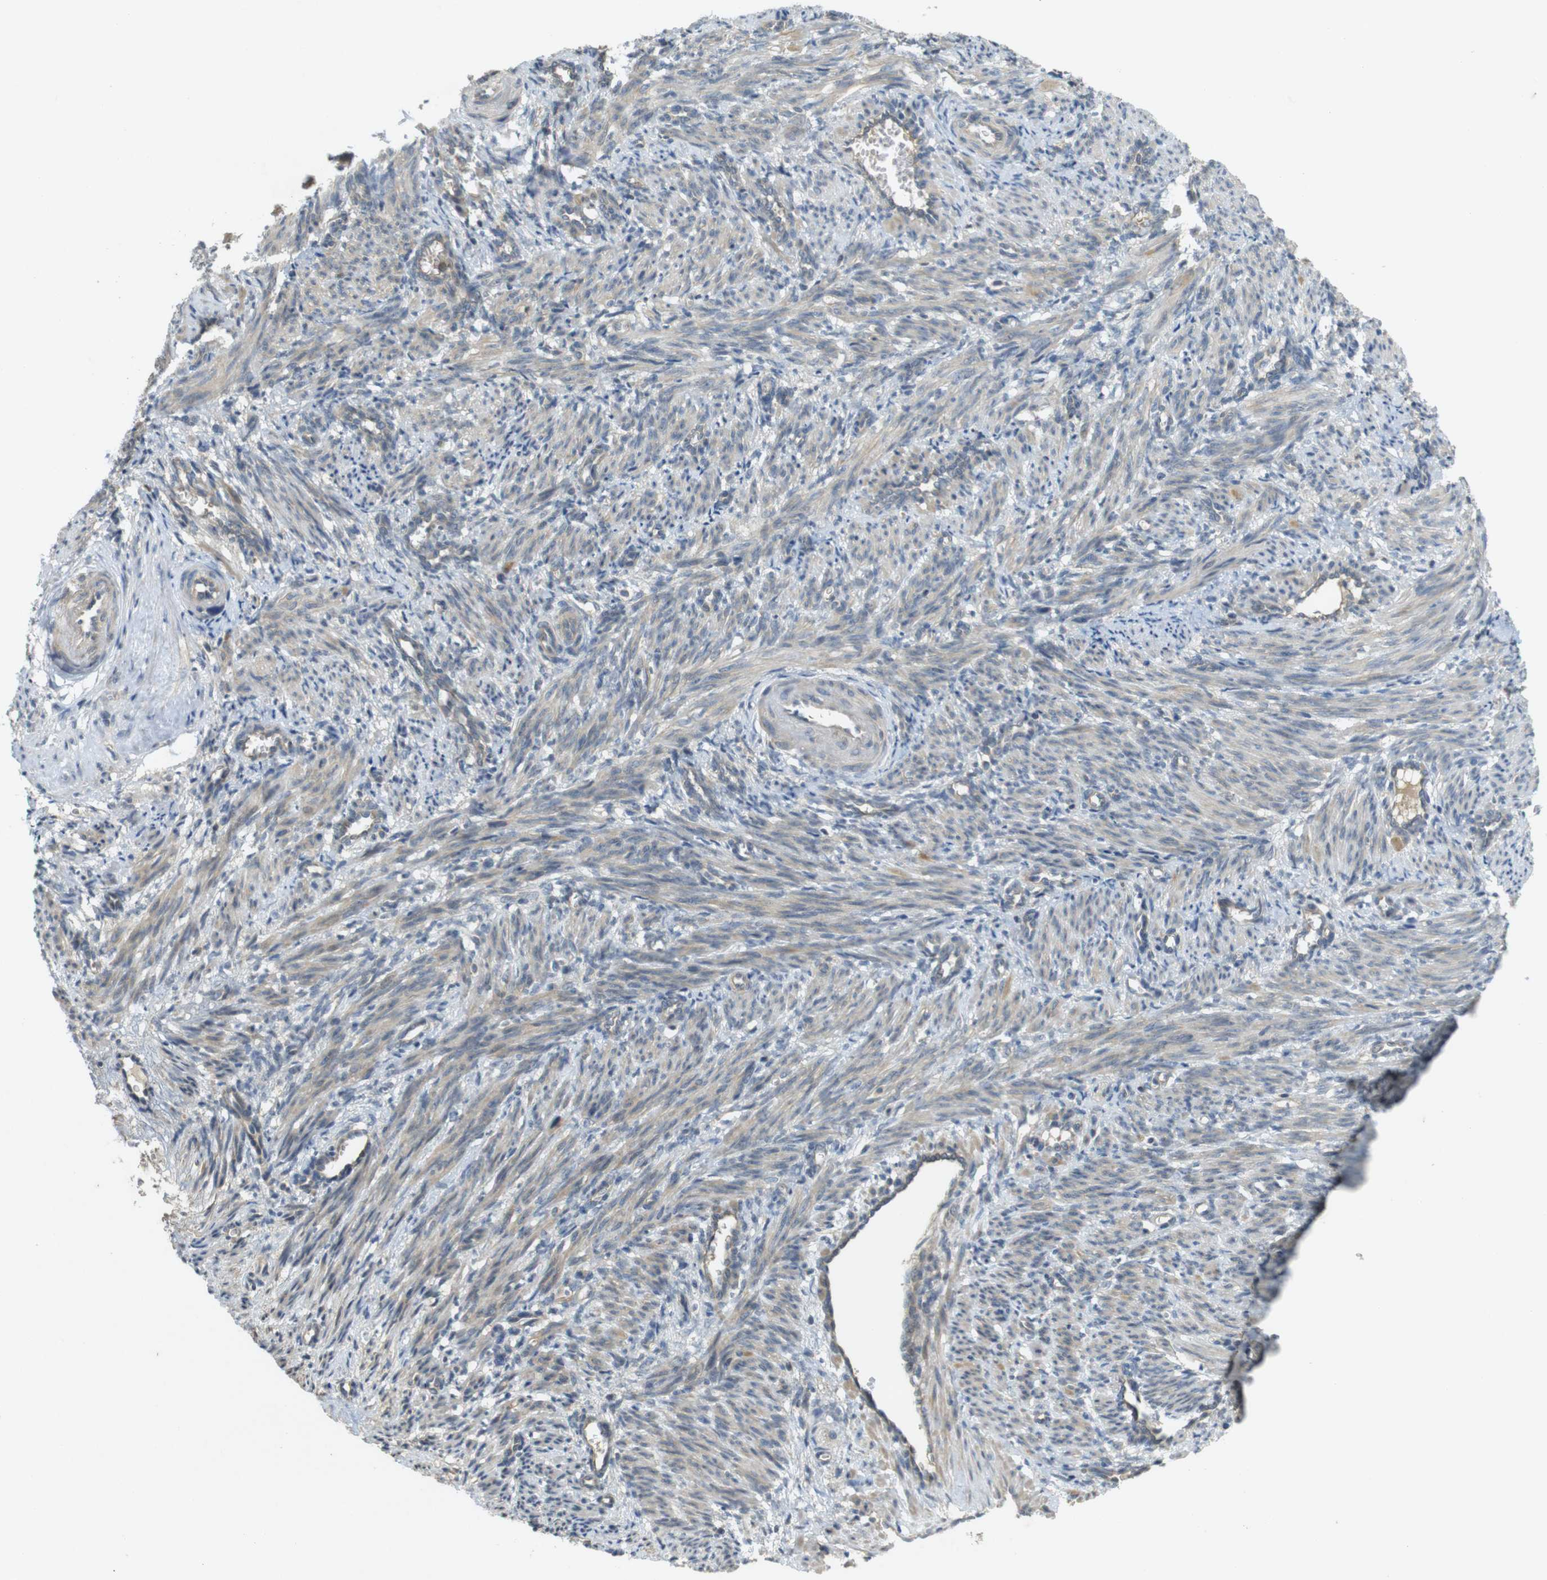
{"staining": {"intensity": "weak", "quantity": "25%-75%", "location": "cytoplasmic/membranous"}, "tissue": "smooth muscle", "cell_type": "Smooth muscle cells", "image_type": "normal", "snomed": [{"axis": "morphology", "description": "Normal tissue, NOS"}, {"axis": "topography", "description": "Endometrium"}], "caption": "IHC (DAB) staining of unremarkable human smooth muscle shows weak cytoplasmic/membranous protein expression in about 25%-75% of smooth muscle cells.", "gene": "CLTC", "patient": {"sex": "female", "age": 33}}